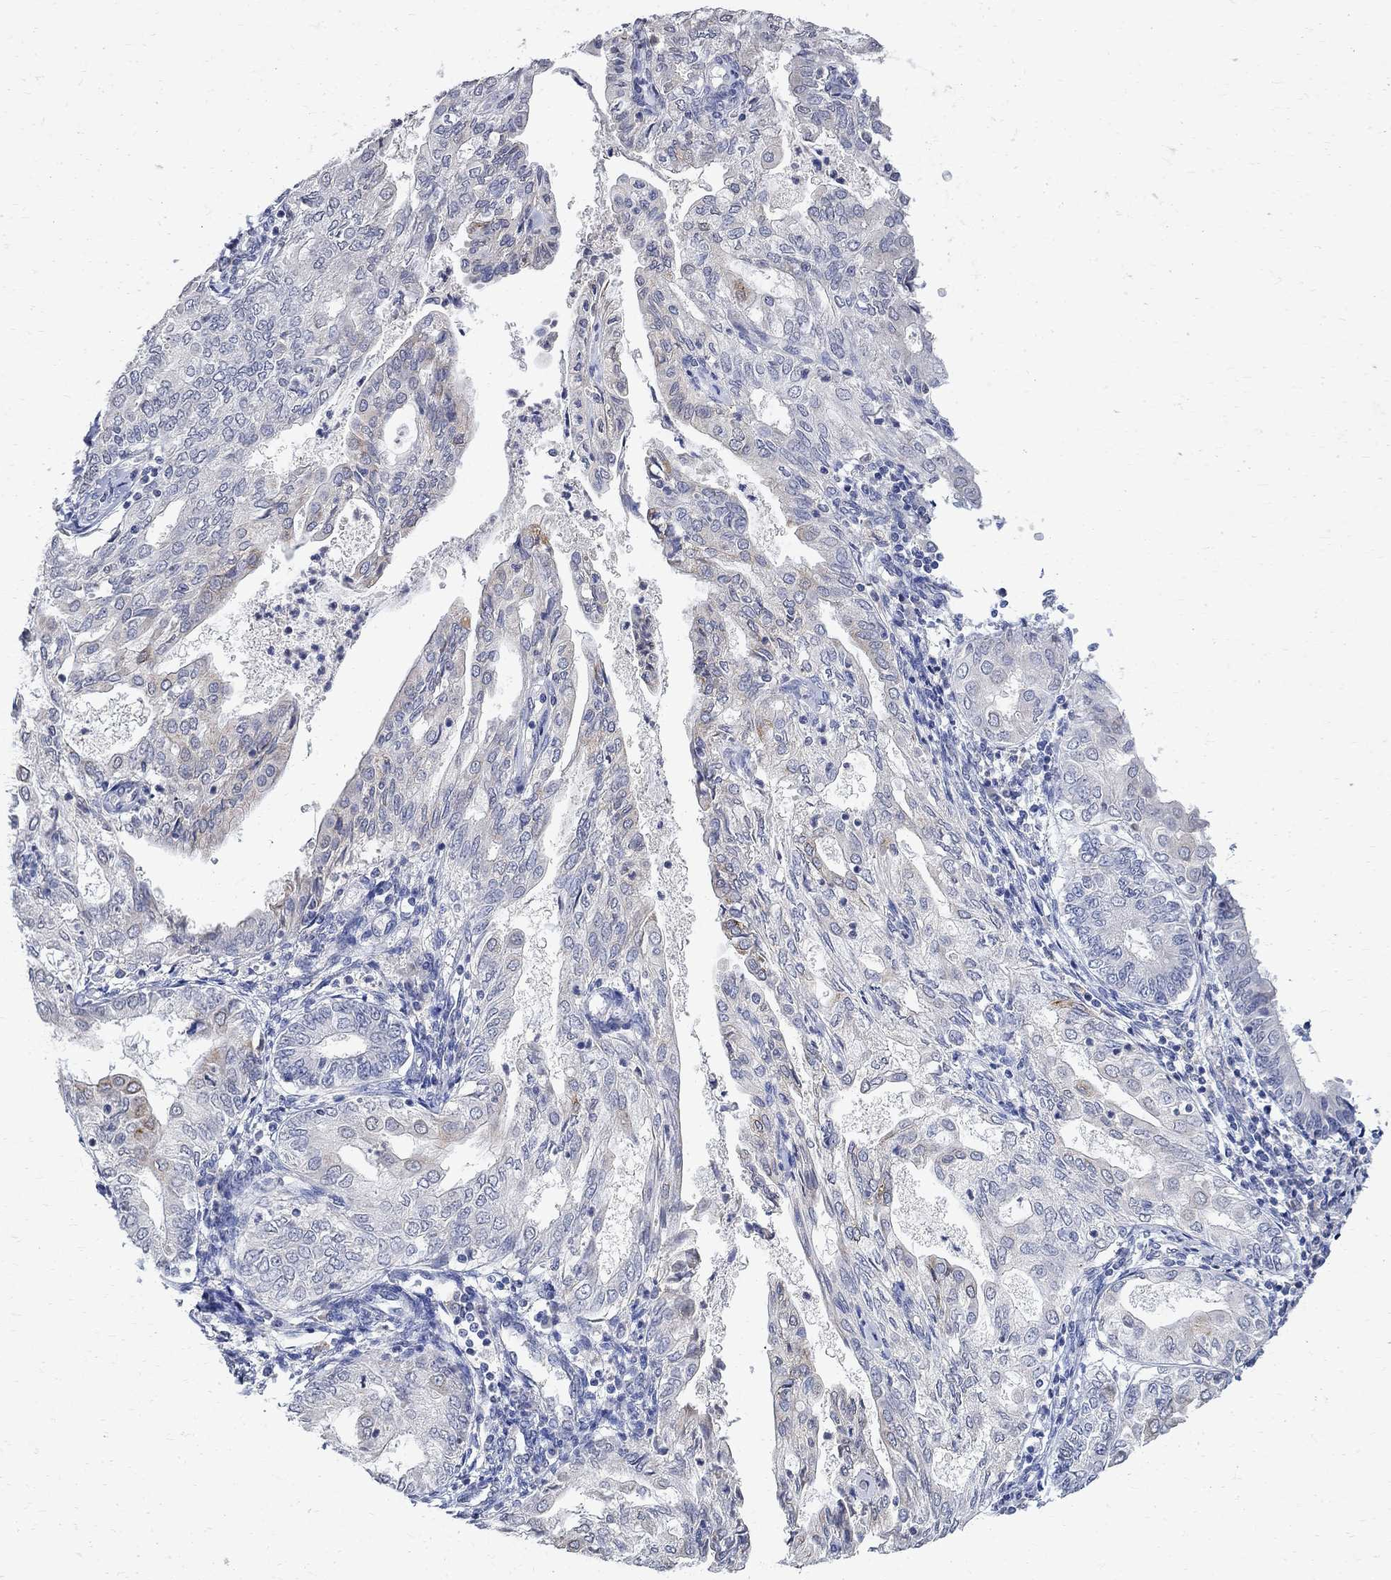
{"staining": {"intensity": "negative", "quantity": "none", "location": "none"}, "tissue": "endometrial cancer", "cell_type": "Tumor cells", "image_type": "cancer", "snomed": [{"axis": "morphology", "description": "Adenocarcinoma, NOS"}, {"axis": "topography", "description": "Endometrium"}], "caption": "Tumor cells are negative for protein expression in human endometrial adenocarcinoma.", "gene": "TMEM169", "patient": {"sex": "female", "age": 68}}